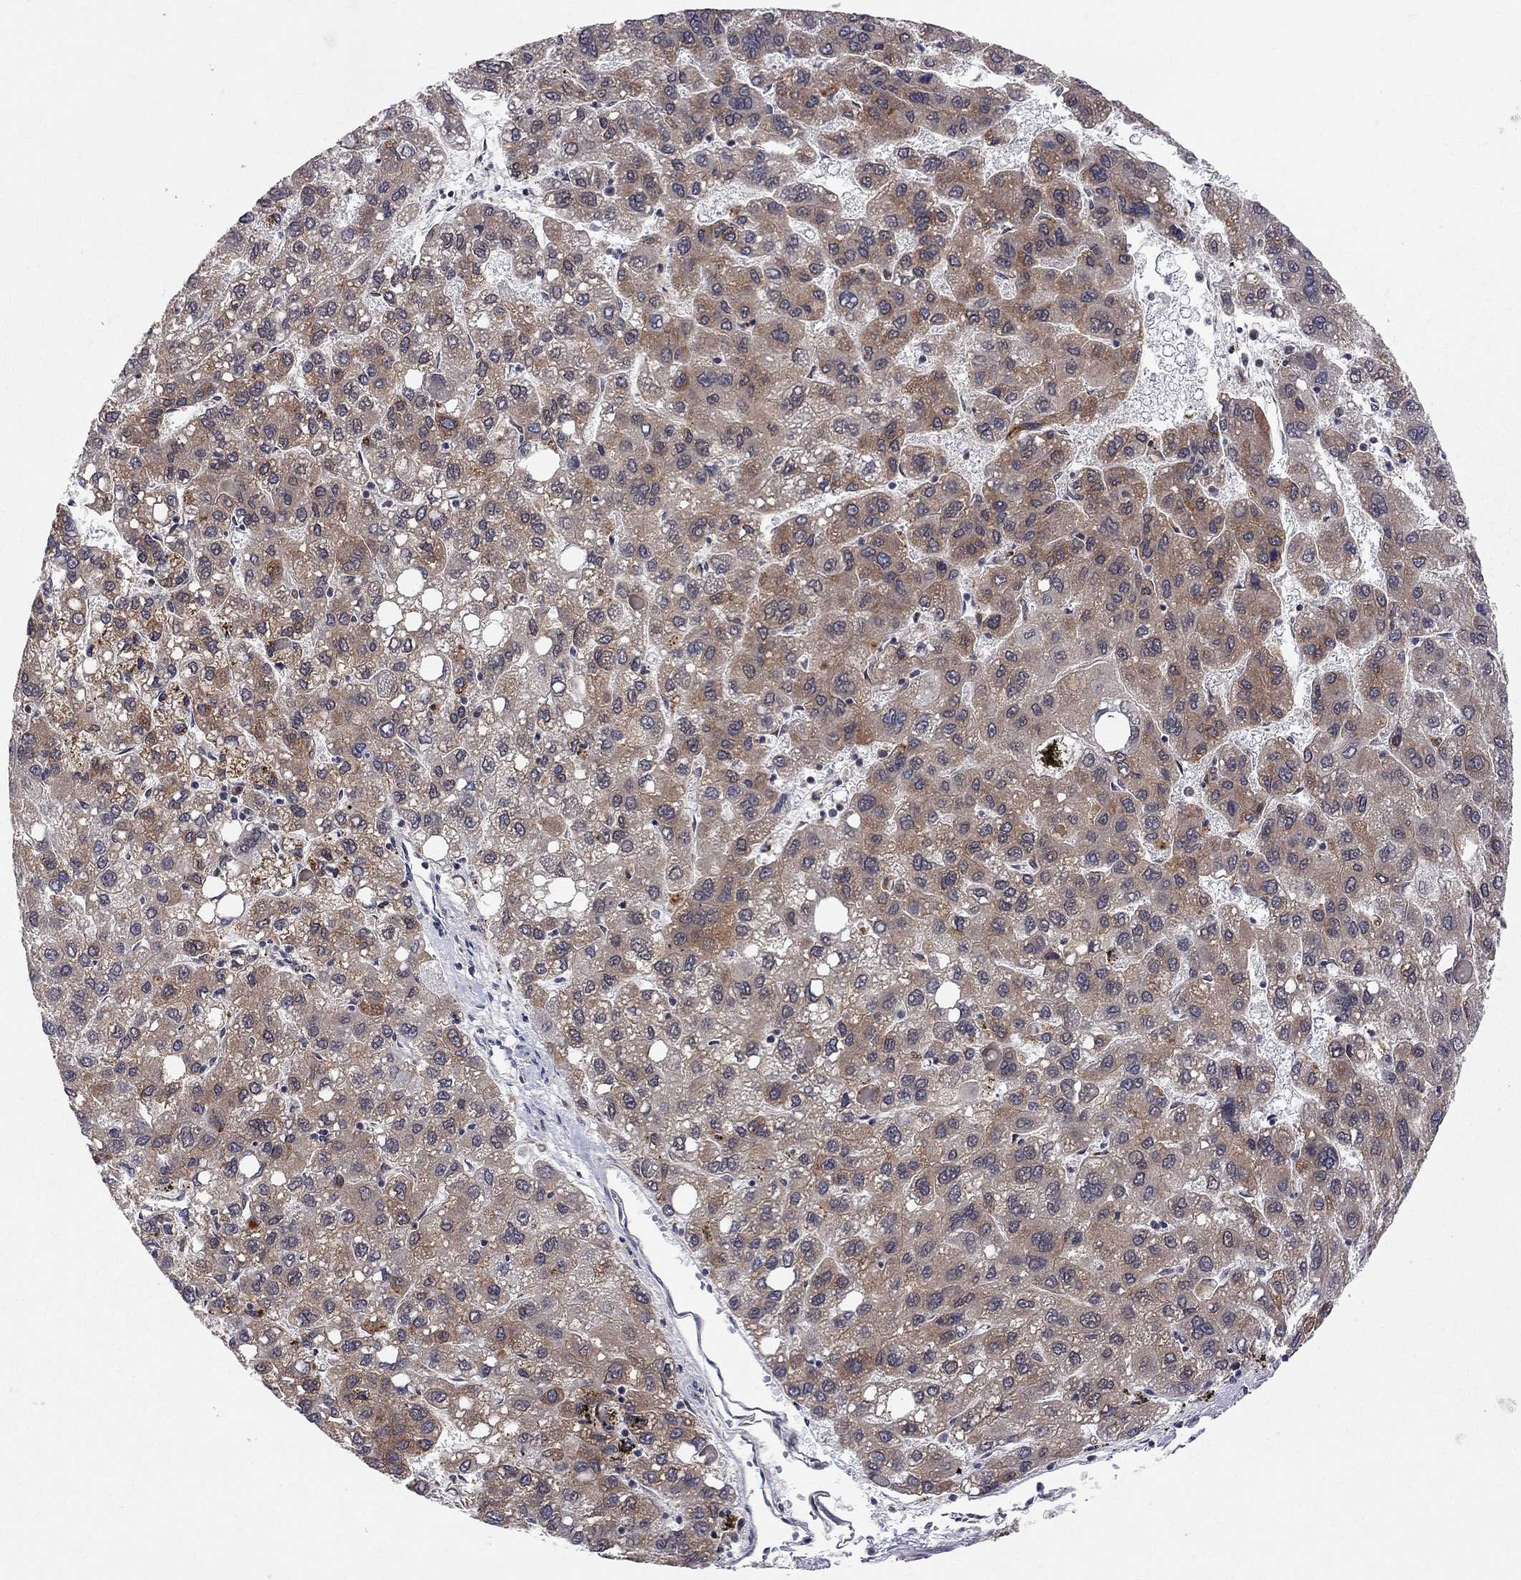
{"staining": {"intensity": "moderate", "quantity": "25%-75%", "location": "cytoplasmic/membranous"}, "tissue": "liver cancer", "cell_type": "Tumor cells", "image_type": "cancer", "snomed": [{"axis": "morphology", "description": "Carcinoma, Hepatocellular, NOS"}, {"axis": "topography", "description": "Liver"}], "caption": "Liver cancer stained with a protein marker shows moderate staining in tumor cells.", "gene": "CNOT11", "patient": {"sex": "female", "age": 82}}